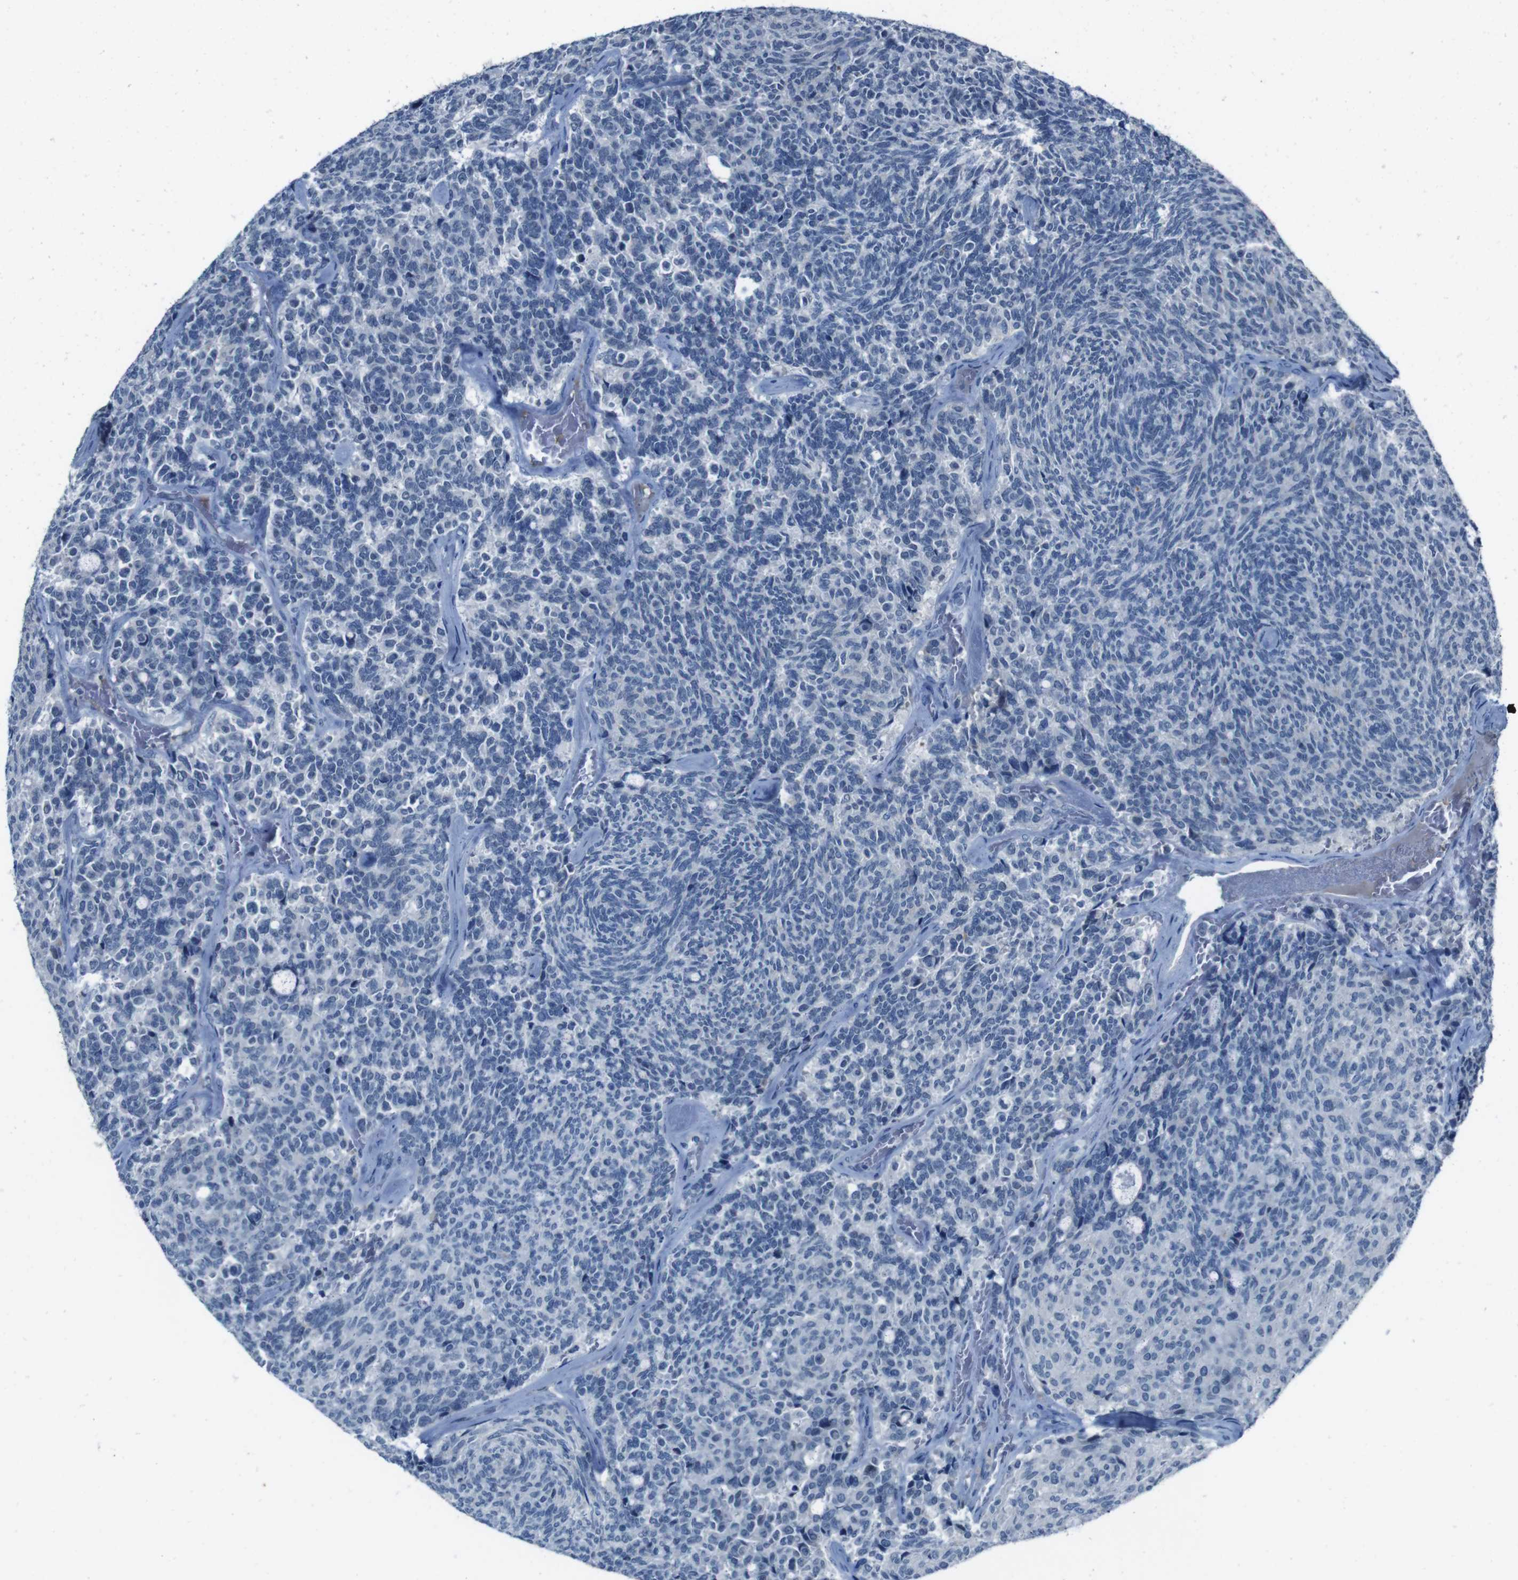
{"staining": {"intensity": "negative", "quantity": "none", "location": "none"}, "tissue": "carcinoid", "cell_type": "Tumor cells", "image_type": "cancer", "snomed": [{"axis": "morphology", "description": "Carcinoid, malignant, NOS"}, {"axis": "topography", "description": "Pancreas"}], "caption": "IHC image of neoplastic tissue: carcinoid (malignant) stained with DAB (3,3'-diaminobenzidine) shows no significant protein staining in tumor cells.", "gene": "CDHR2", "patient": {"sex": "female", "age": 54}}